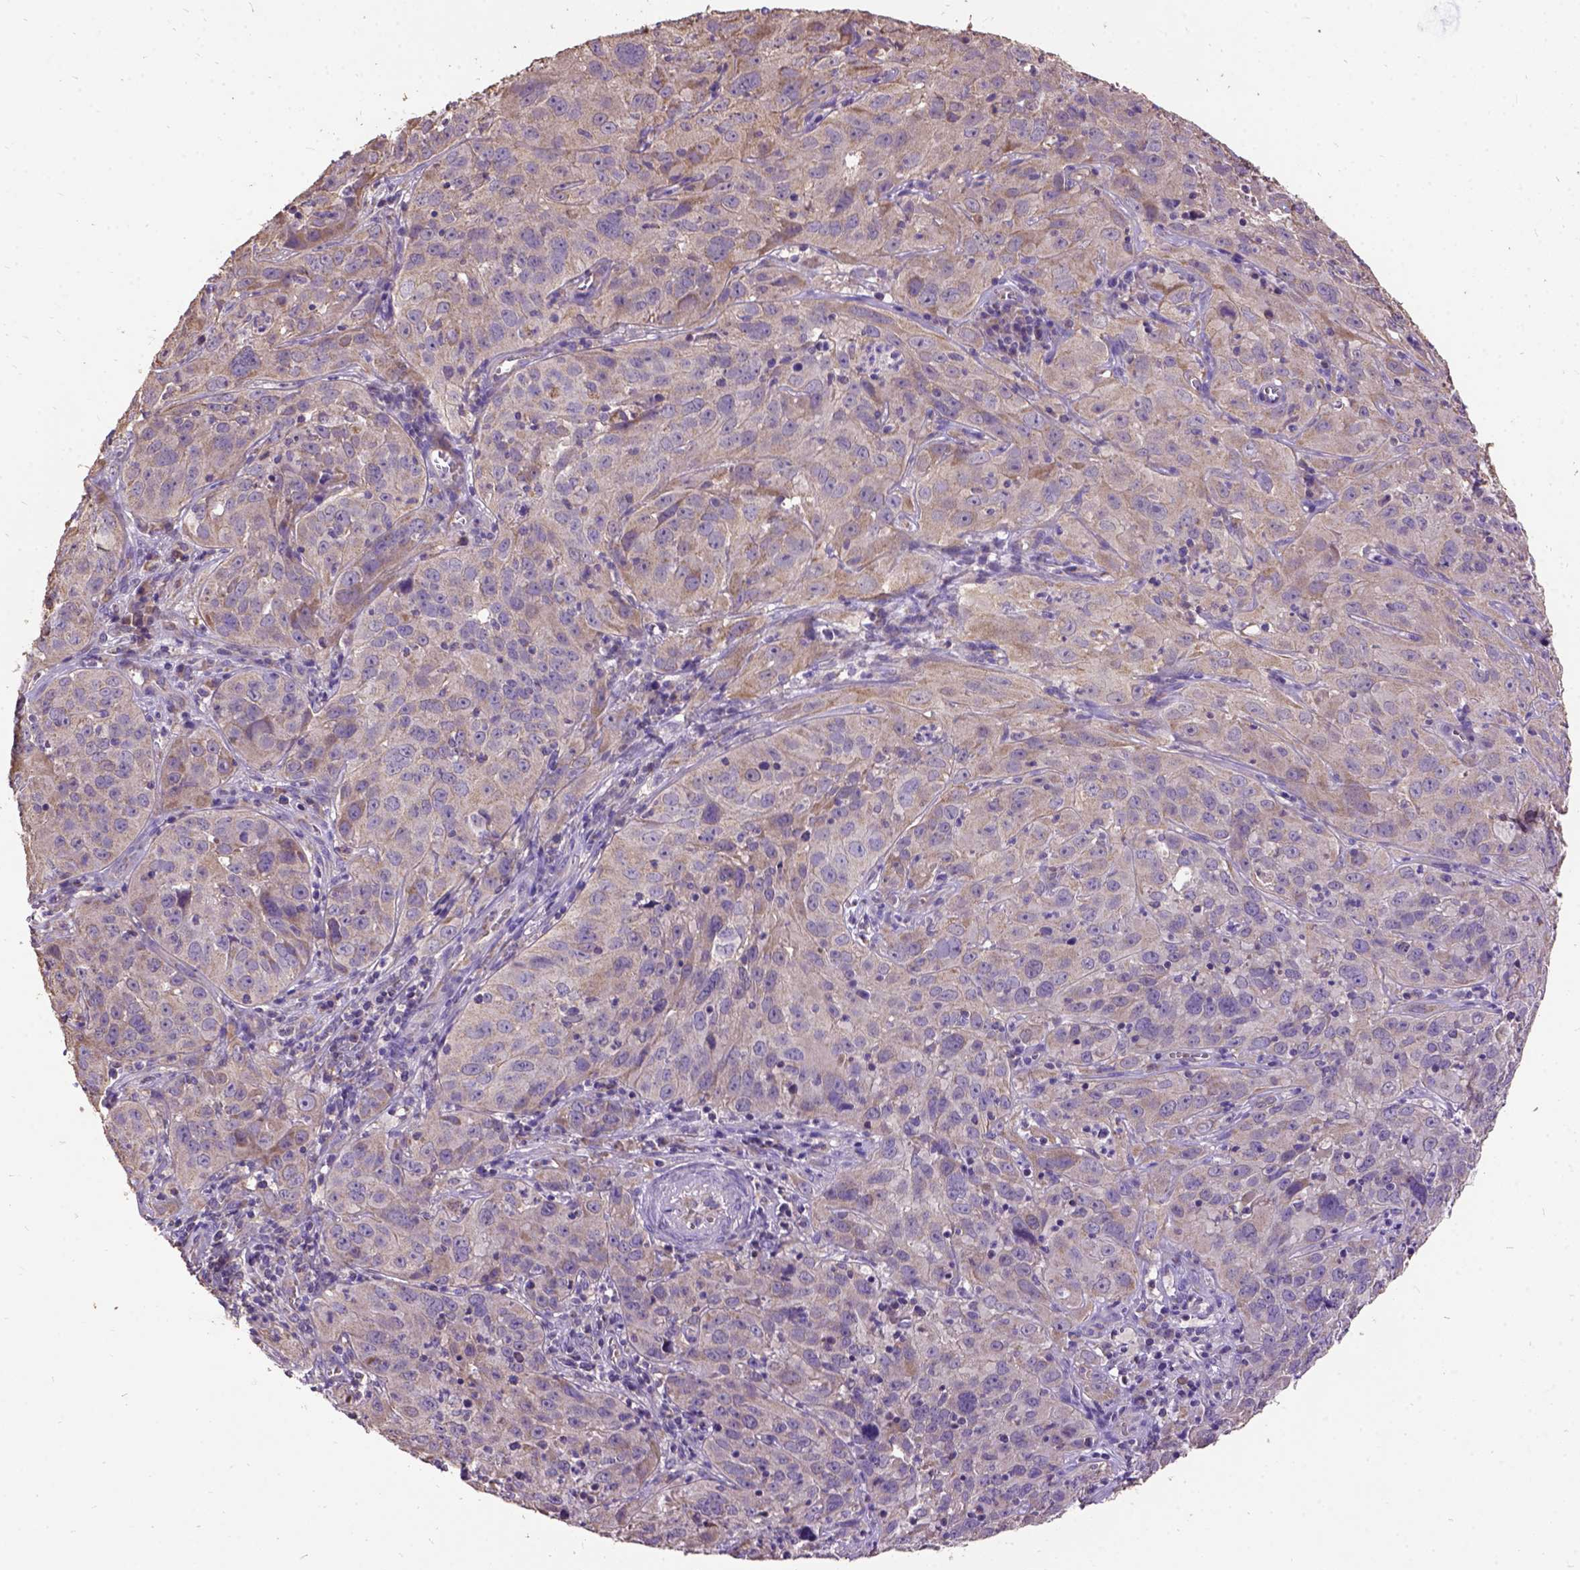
{"staining": {"intensity": "weak", "quantity": ">75%", "location": "cytoplasmic/membranous"}, "tissue": "cervical cancer", "cell_type": "Tumor cells", "image_type": "cancer", "snomed": [{"axis": "morphology", "description": "Squamous cell carcinoma, NOS"}, {"axis": "topography", "description": "Cervix"}], "caption": "Immunohistochemistry micrograph of cervical cancer stained for a protein (brown), which exhibits low levels of weak cytoplasmic/membranous staining in about >75% of tumor cells.", "gene": "DQX1", "patient": {"sex": "female", "age": 32}}